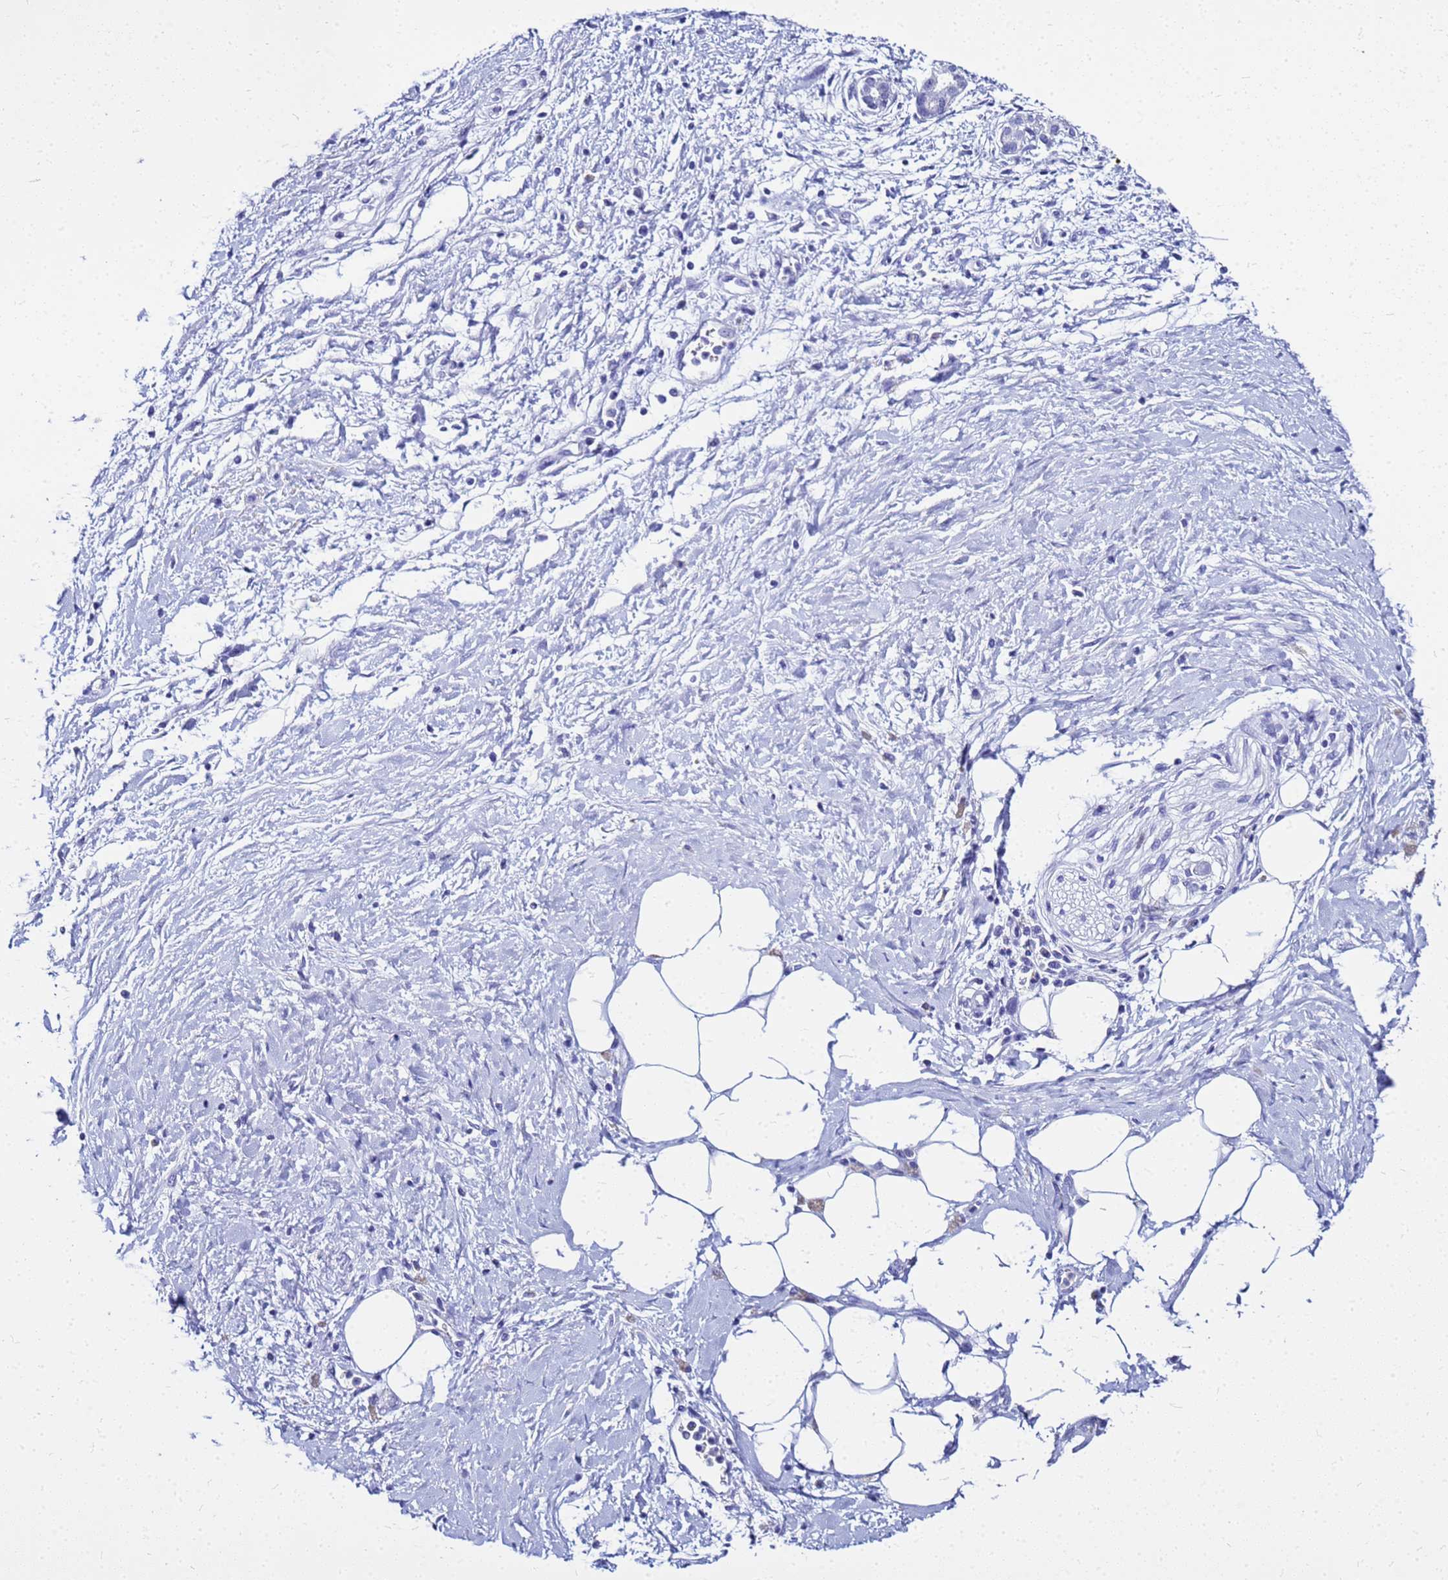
{"staining": {"intensity": "negative", "quantity": "none", "location": "none"}, "tissue": "pancreatic cancer", "cell_type": "Tumor cells", "image_type": "cancer", "snomed": [{"axis": "morphology", "description": "Adenocarcinoma, NOS"}, {"axis": "topography", "description": "Pancreas"}], "caption": "A micrograph of human adenocarcinoma (pancreatic) is negative for staining in tumor cells.", "gene": "CSTA", "patient": {"sex": "male", "age": 58}}